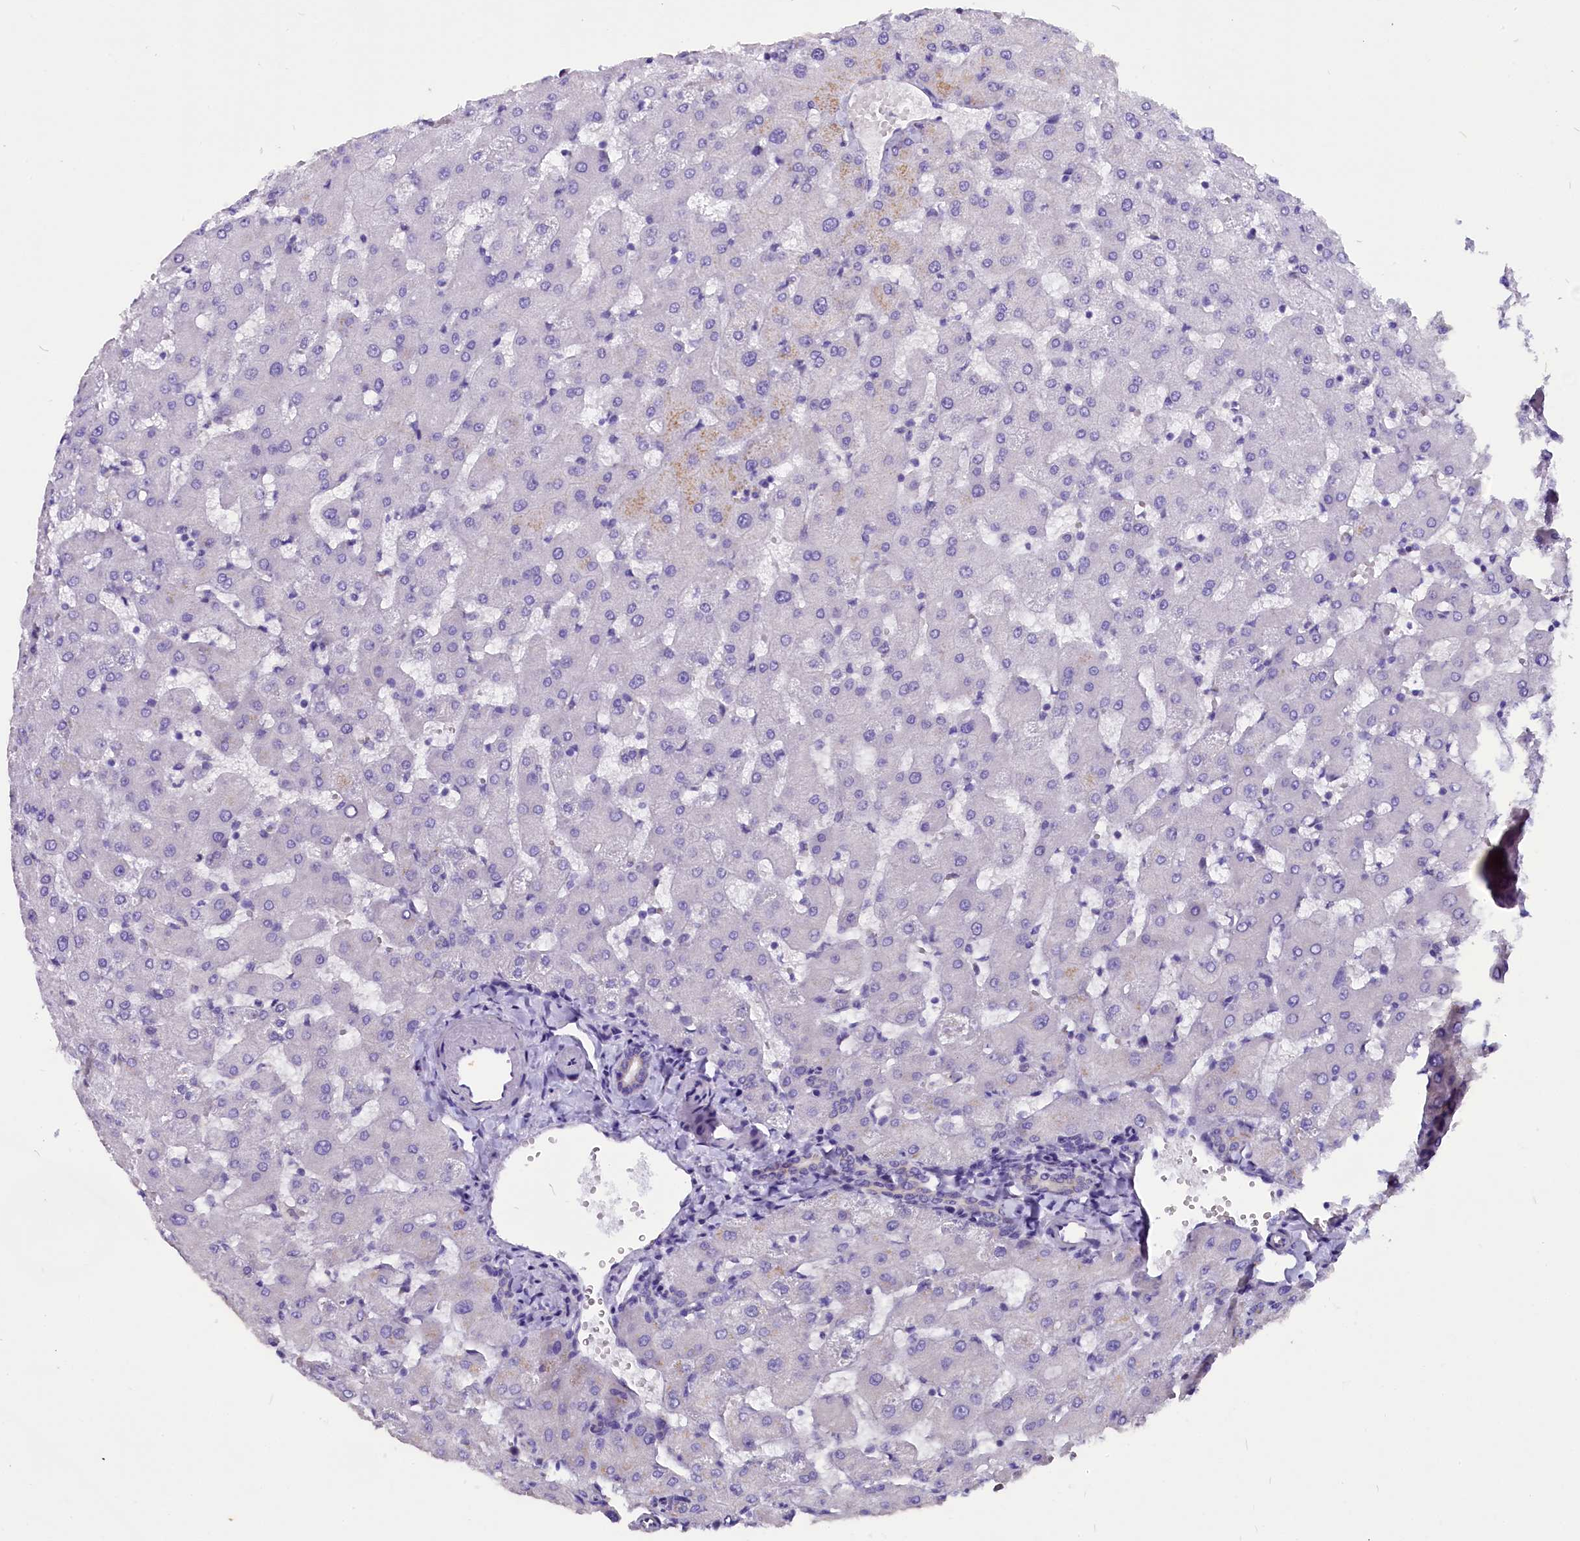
{"staining": {"intensity": "negative", "quantity": "none", "location": "none"}, "tissue": "liver", "cell_type": "Cholangiocytes", "image_type": "normal", "snomed": [{"axis": "morphology", "description": "Normal tissue, NOS"}, {"axis": "topography", "description": "Liver"}], "caption": "A micrograph of liver stained for a protein shows no brown staining in cholangiocytes. (DAB (3,3'-diaminobenzidine) immunohistochemistry (IHC), high magnification).", "gene": "CEP170", "patient": {"sex": "female", "age": 63}}